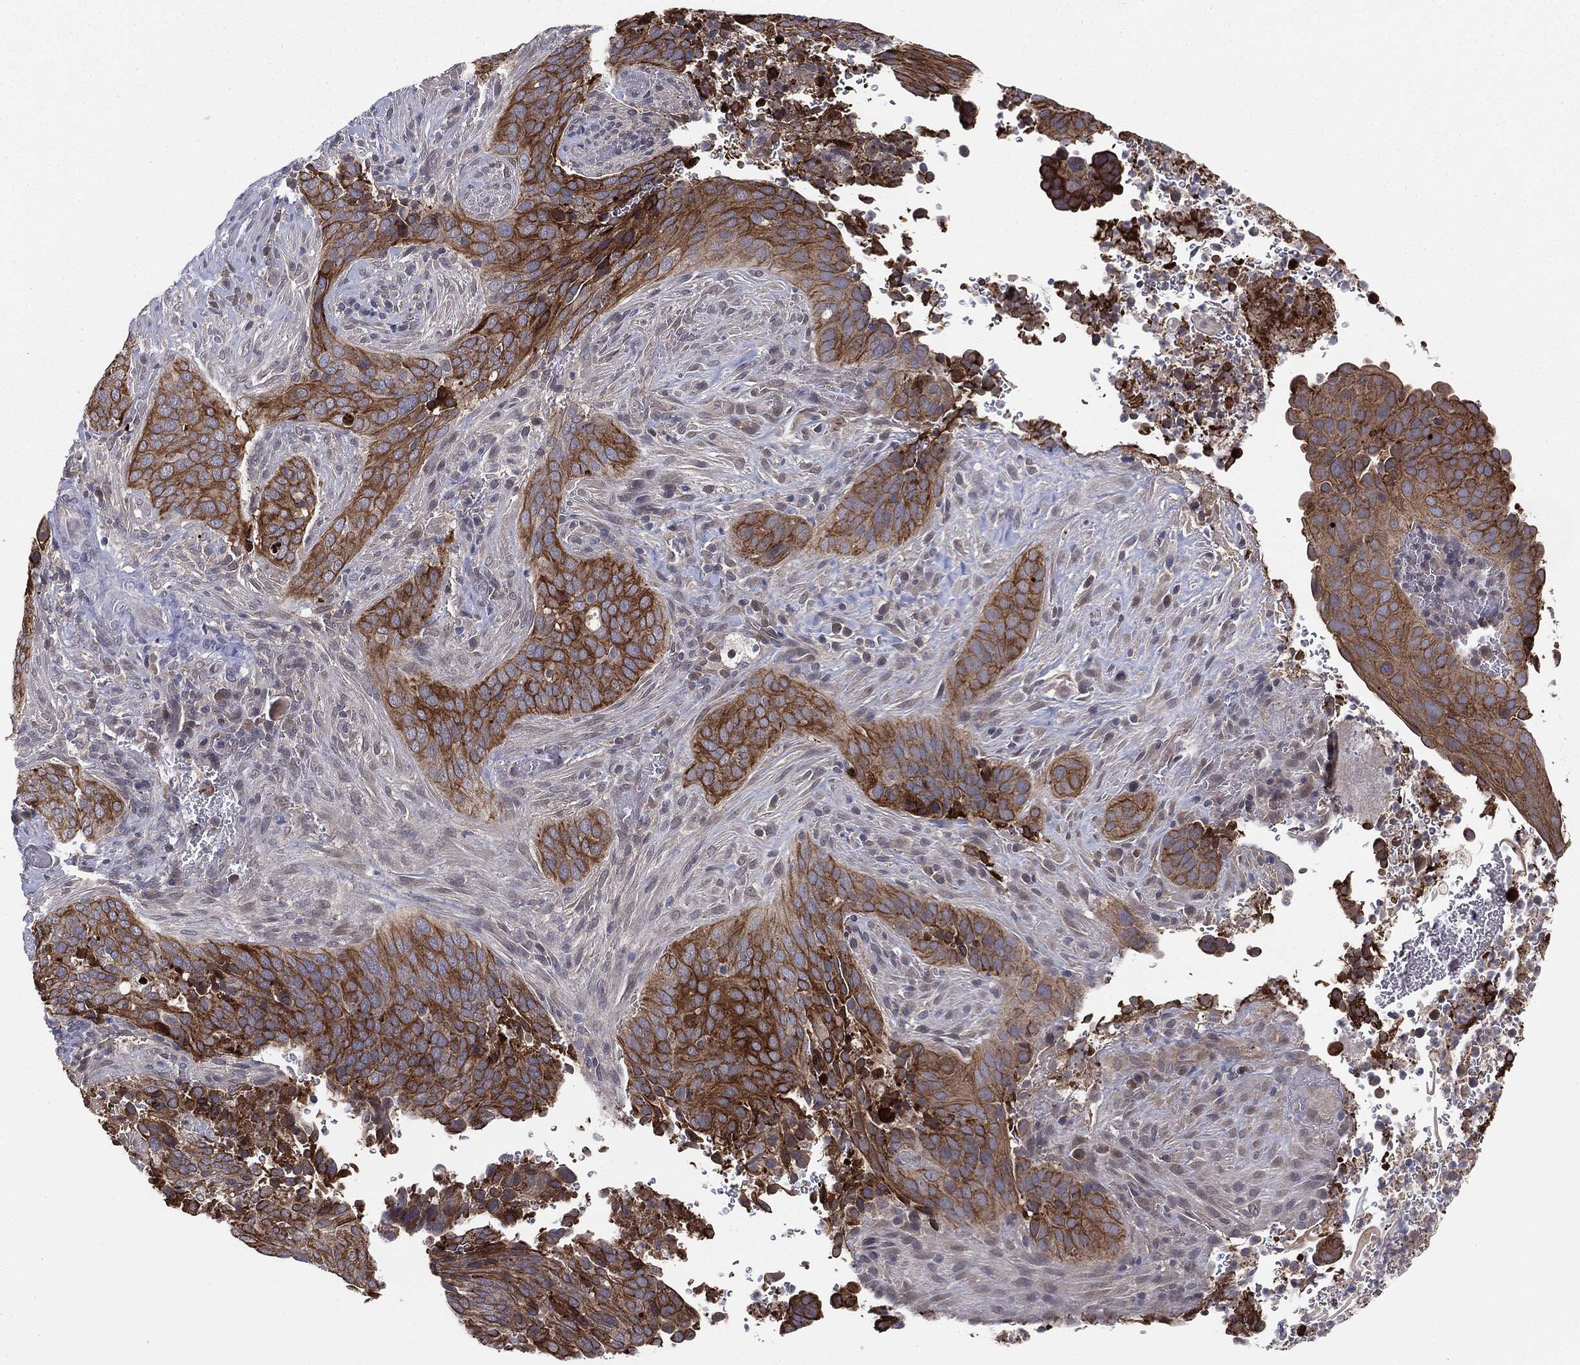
{"staining": {"intensity": "strong", "quantity": ">75%", "location": "cytoplasmic/membranous"}, "tissue": "cervical cancer", "cell_type": "Tumor cells", "image_type": "cancer", "snomed": [{"axis": "morphology", "description": "Squamous cell carcinoma, NOS"}, {"axis": "topography", "description": "Cervix"}], "caption": "Immunohistochemistry (IHC) (DAB (3,3'-diaminobenzidine)) staining of human squamous cell carcinoma (cervical) shows strong cytoplasmic/membranous protein expression in approximately >75% of tumor cells.", "gene": "KRT7", "patient": {"sex": "female", "age": 38}}